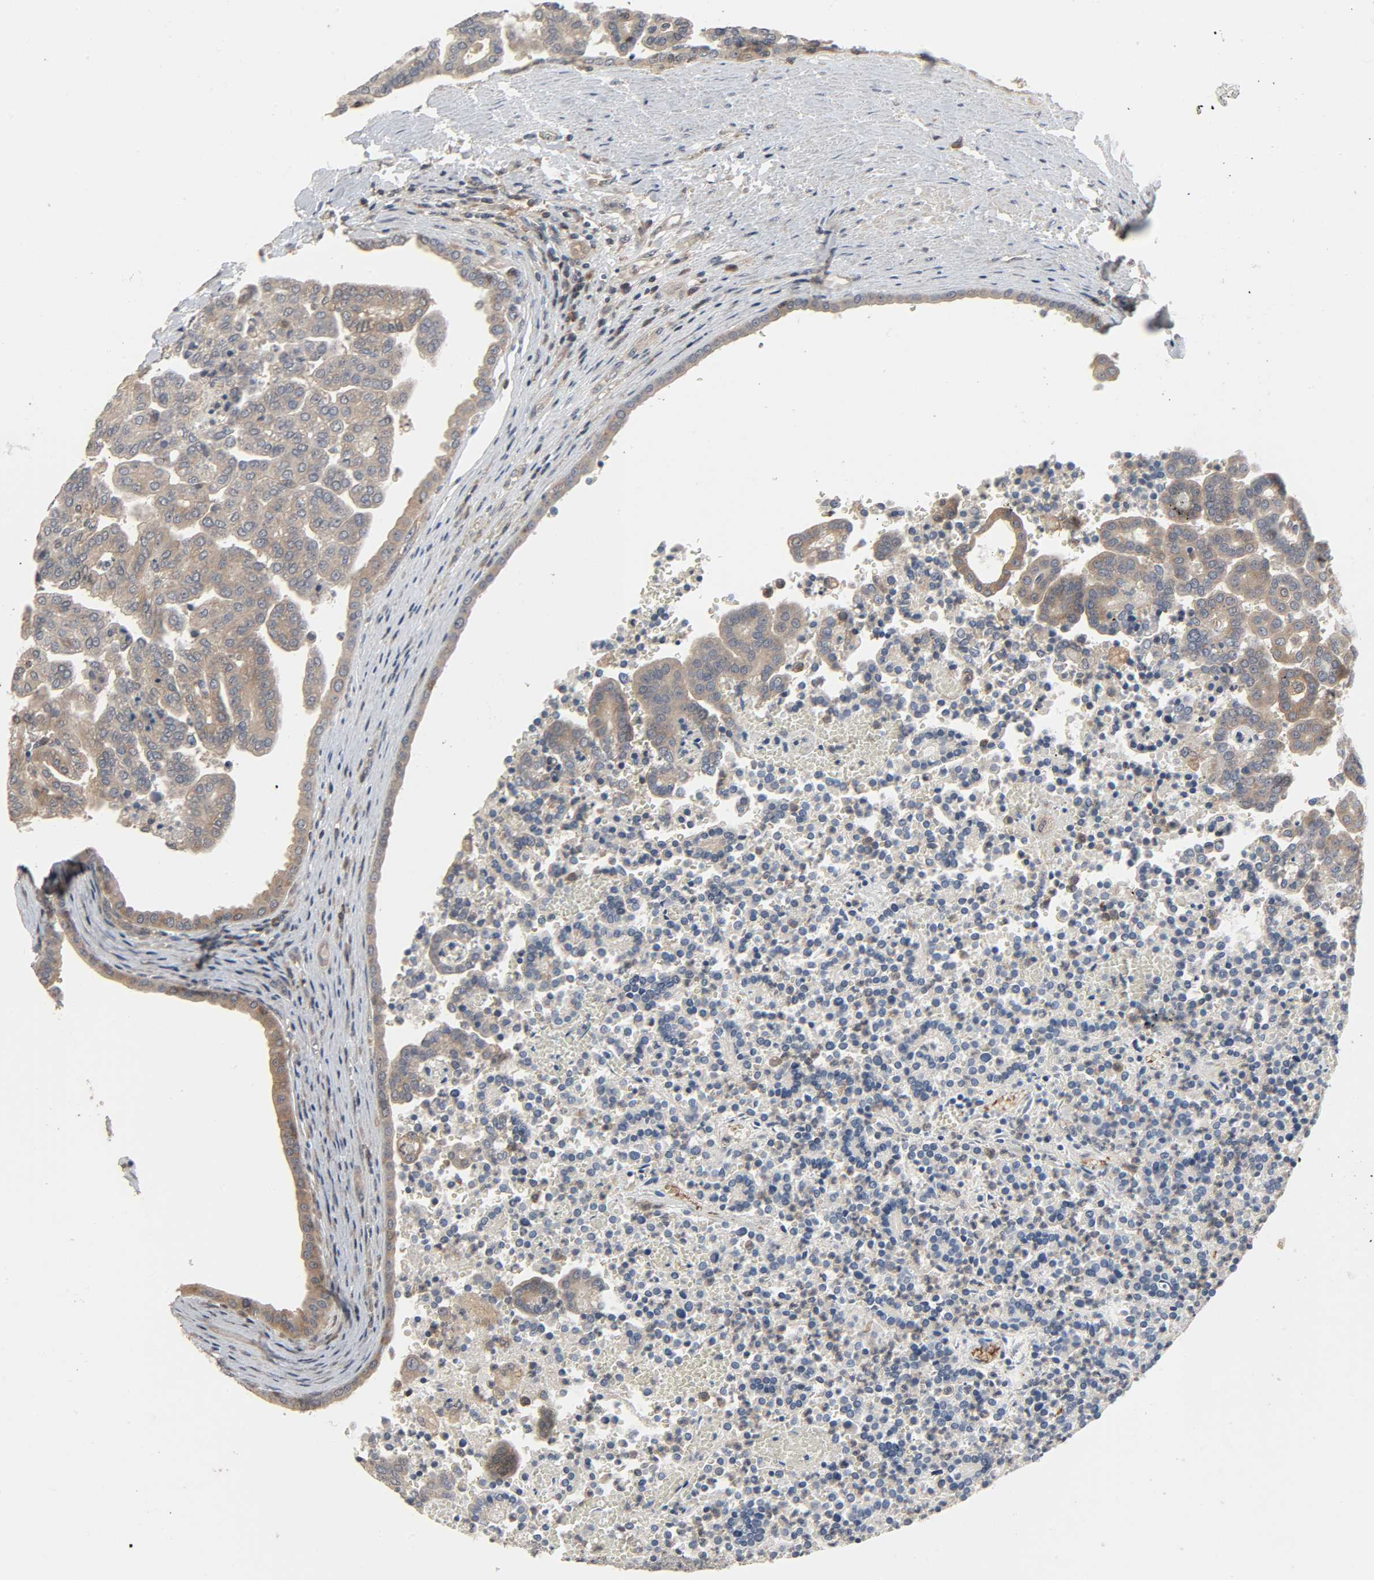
{"staining": {"intensity": "moderate", "quantity": ">75%", "location": "cytoplasmic/membranous"}, "tissue": "renal cancer", "cell_type": "Tumor cells", "image_type": "cancer", "snomed": [{"axis": "morphology", "description": "Adenocarcinoma, NOS"}, {"axis": "topography", "description": "Kidney"}], "caption": "A micrograph of renal cancer stained for a protein reveals moderate cytoplasmic/membranous brown staining in tumor cells.", "gene": "PLEKHA2", "patient": {"sex": "male", "age": 61}}